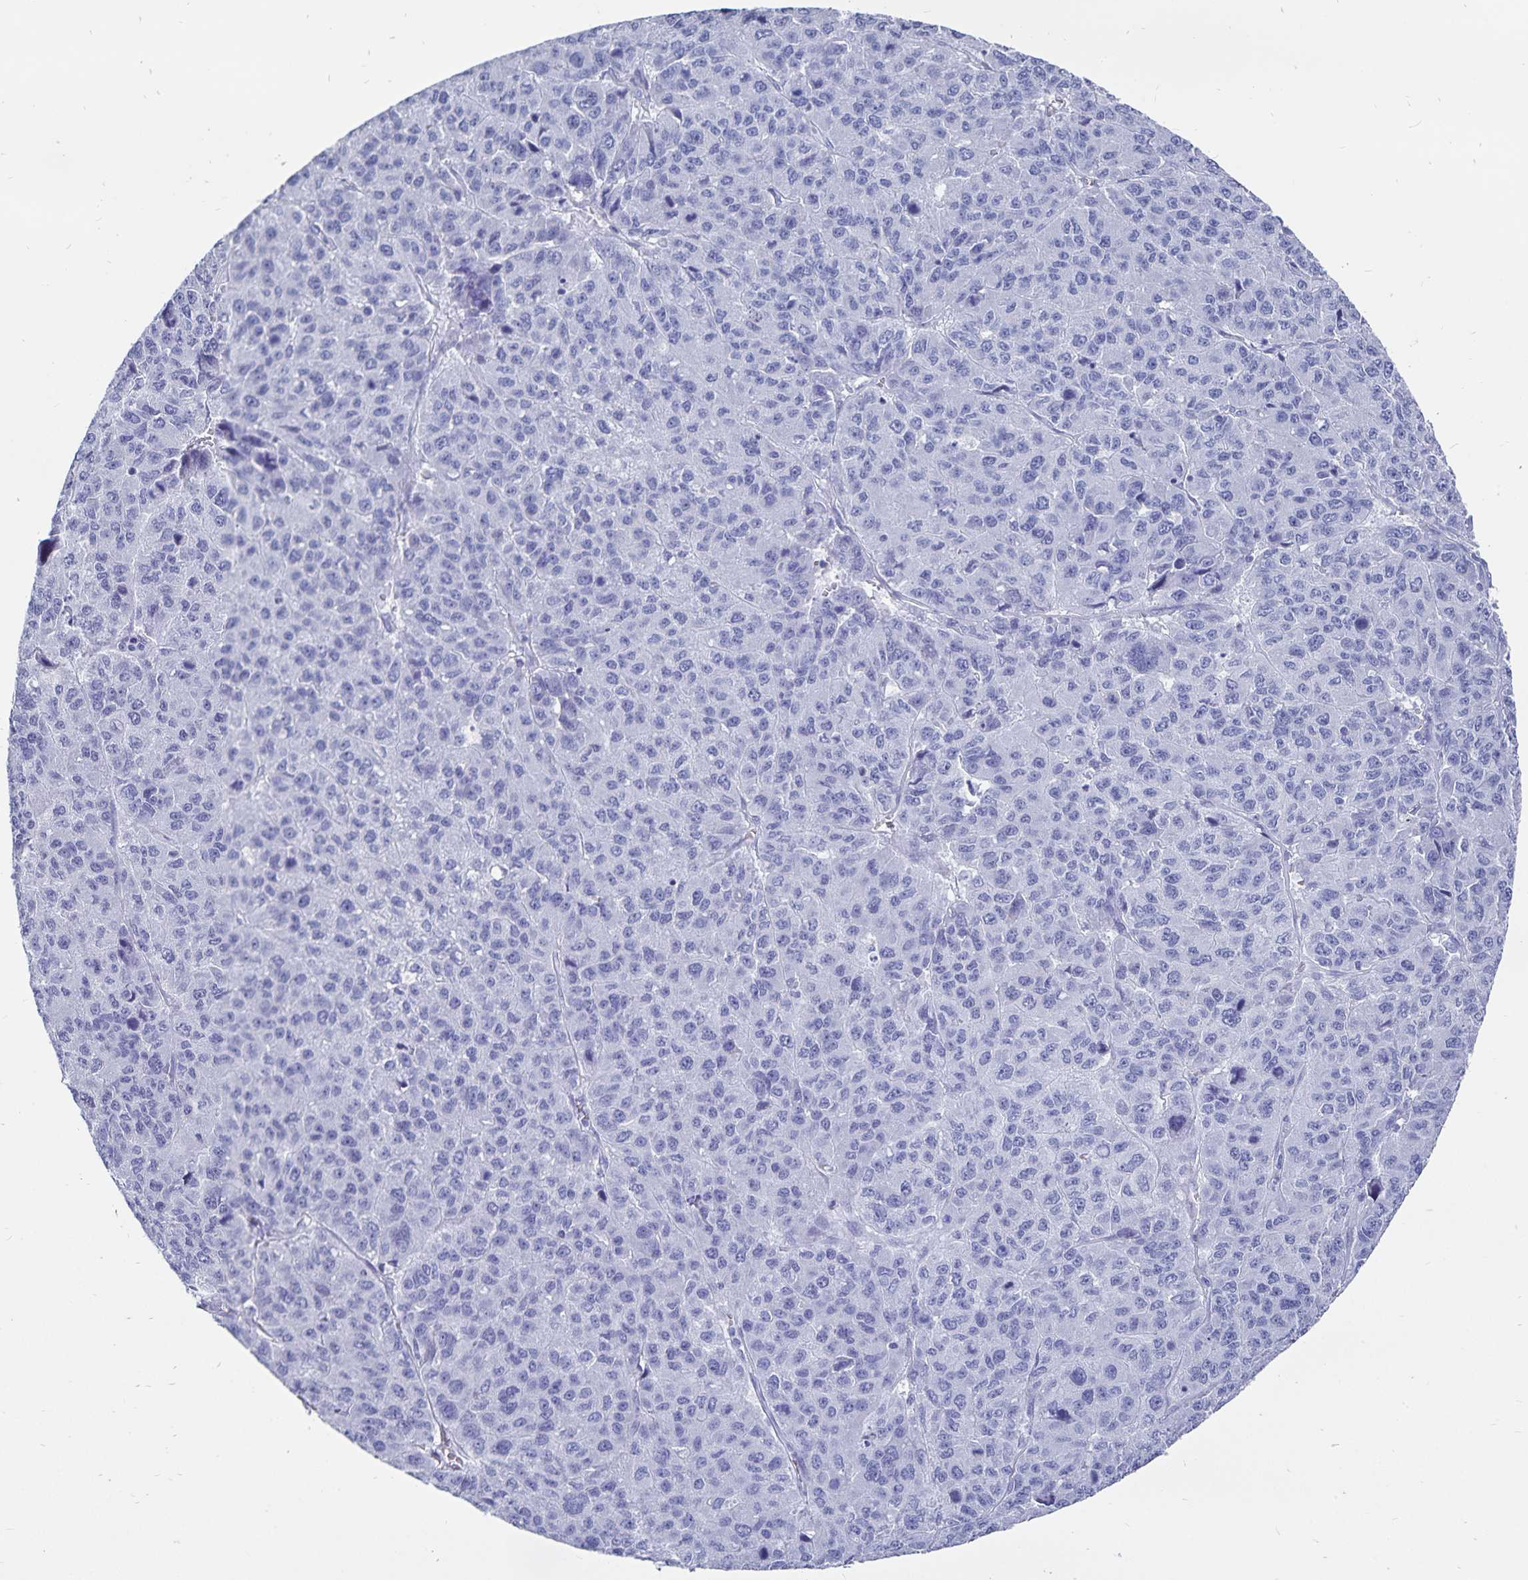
{"staining": {"intensity": "negative", "quantity": "none", "location": "none"}, "tissue": "liver cancer", "cell_type": "Tumor cells", "image_type": "cancer", "snomed": [{"axis": "morphology", "description": "Carcinoma, Hepatocellular, NOS"}, {"axis": "topography", "description": "Liver"}], "caption": "A micrograph of human liver cancer is negative for staining in tumor cells.", "gene": "ADH1A", "patient": {"sex": "male", "age": 69}}